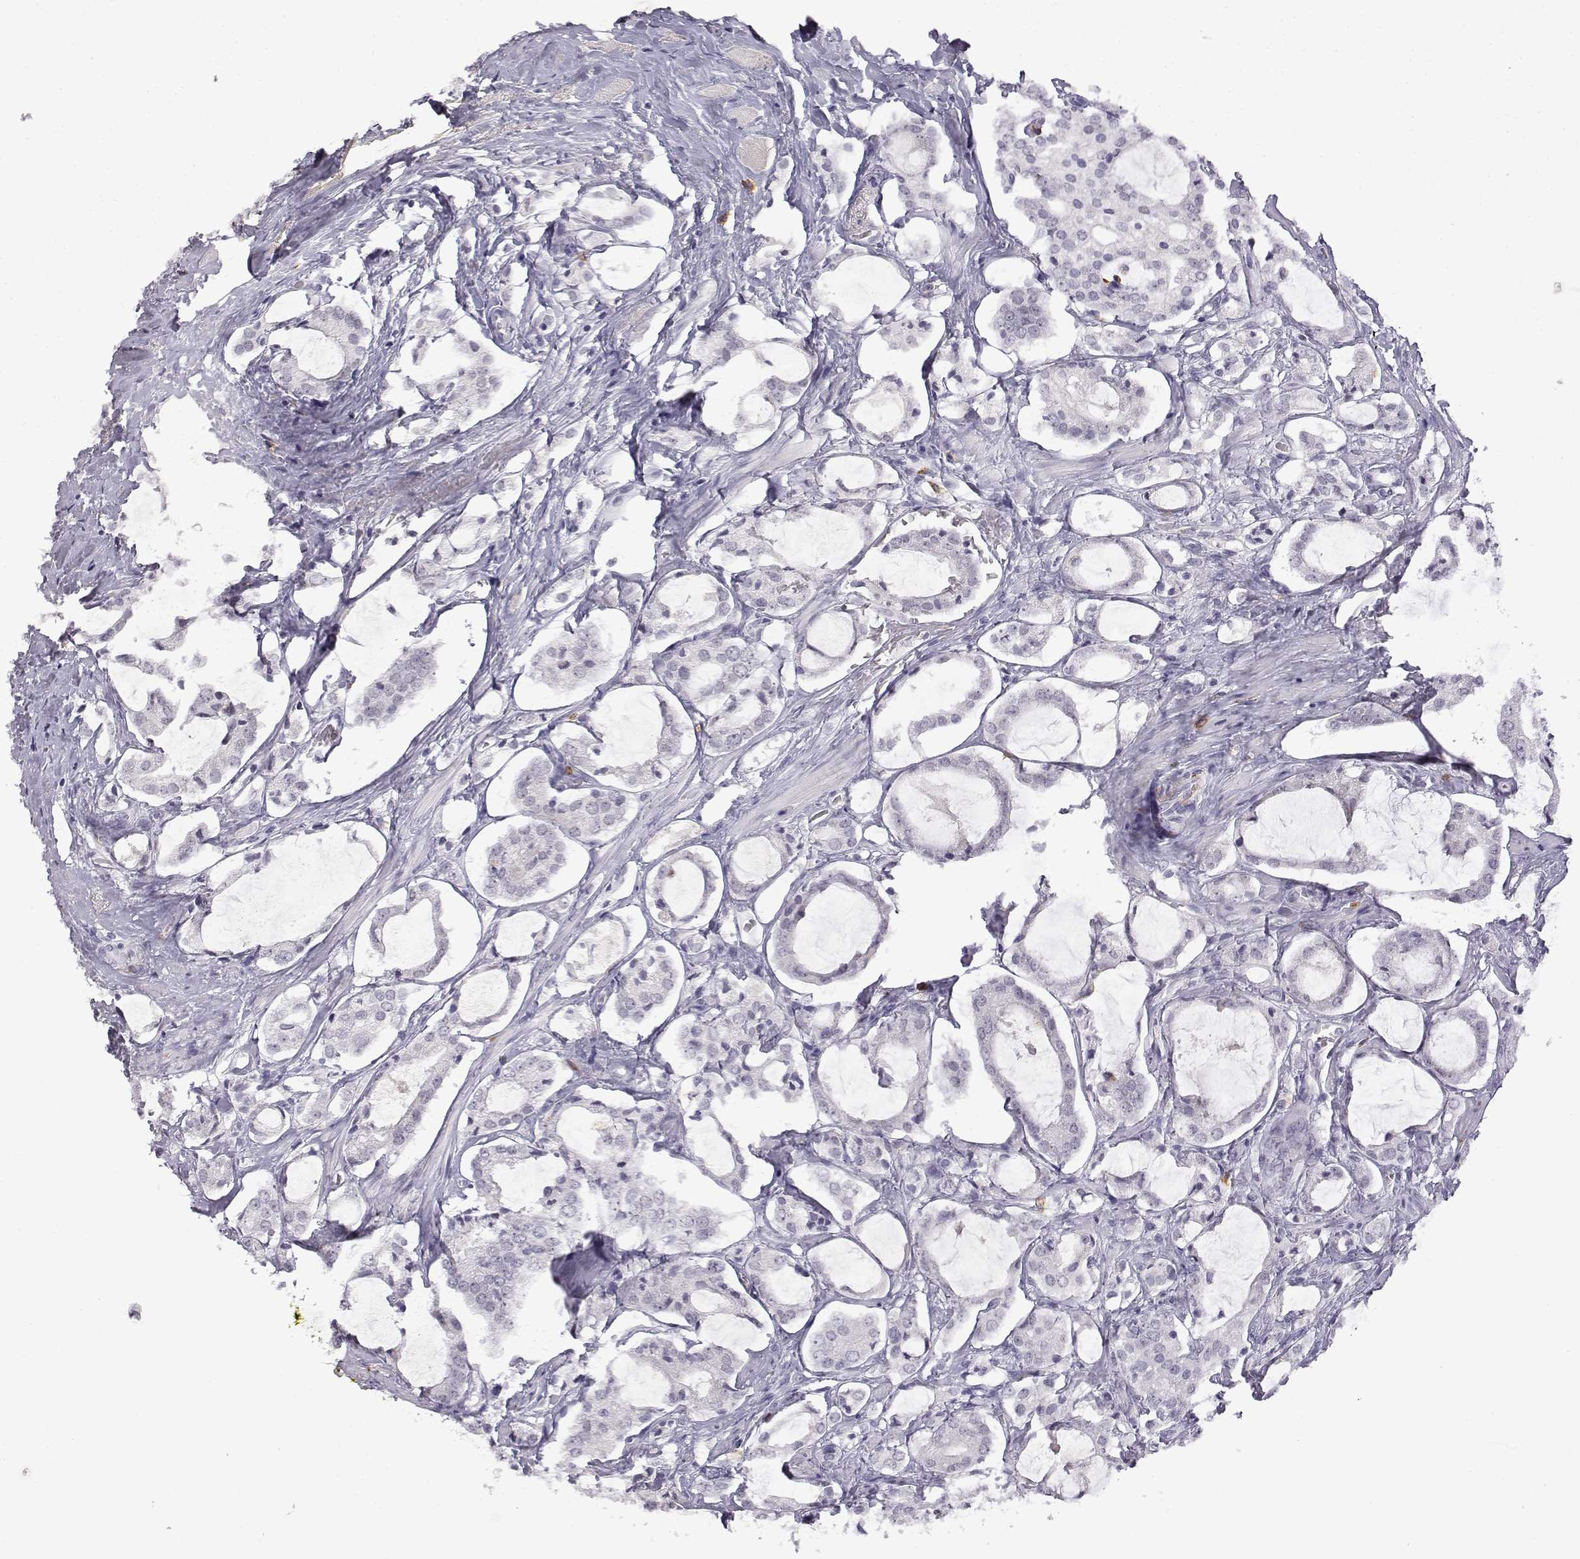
{"staining": {"intensity": "negative", "quantity": "none", "location": "none"}, "tissue": "prostate cancer", "cell_type": "Tumor cells", "image_type": "cancer", "snomed": [{"axis": "morphology", "description": "Adenocarcinoma, NOS"}, {"axis": "topography", "description": "Prostate"}], "caption": "A high-resolution micrograph shows immunohistochemistry staining of prostate adenocarcinoma, which demonstrates no significant positivity in tumor cells.", "gene": "VGF", "patient": {"sex": "male", "age": 66}}